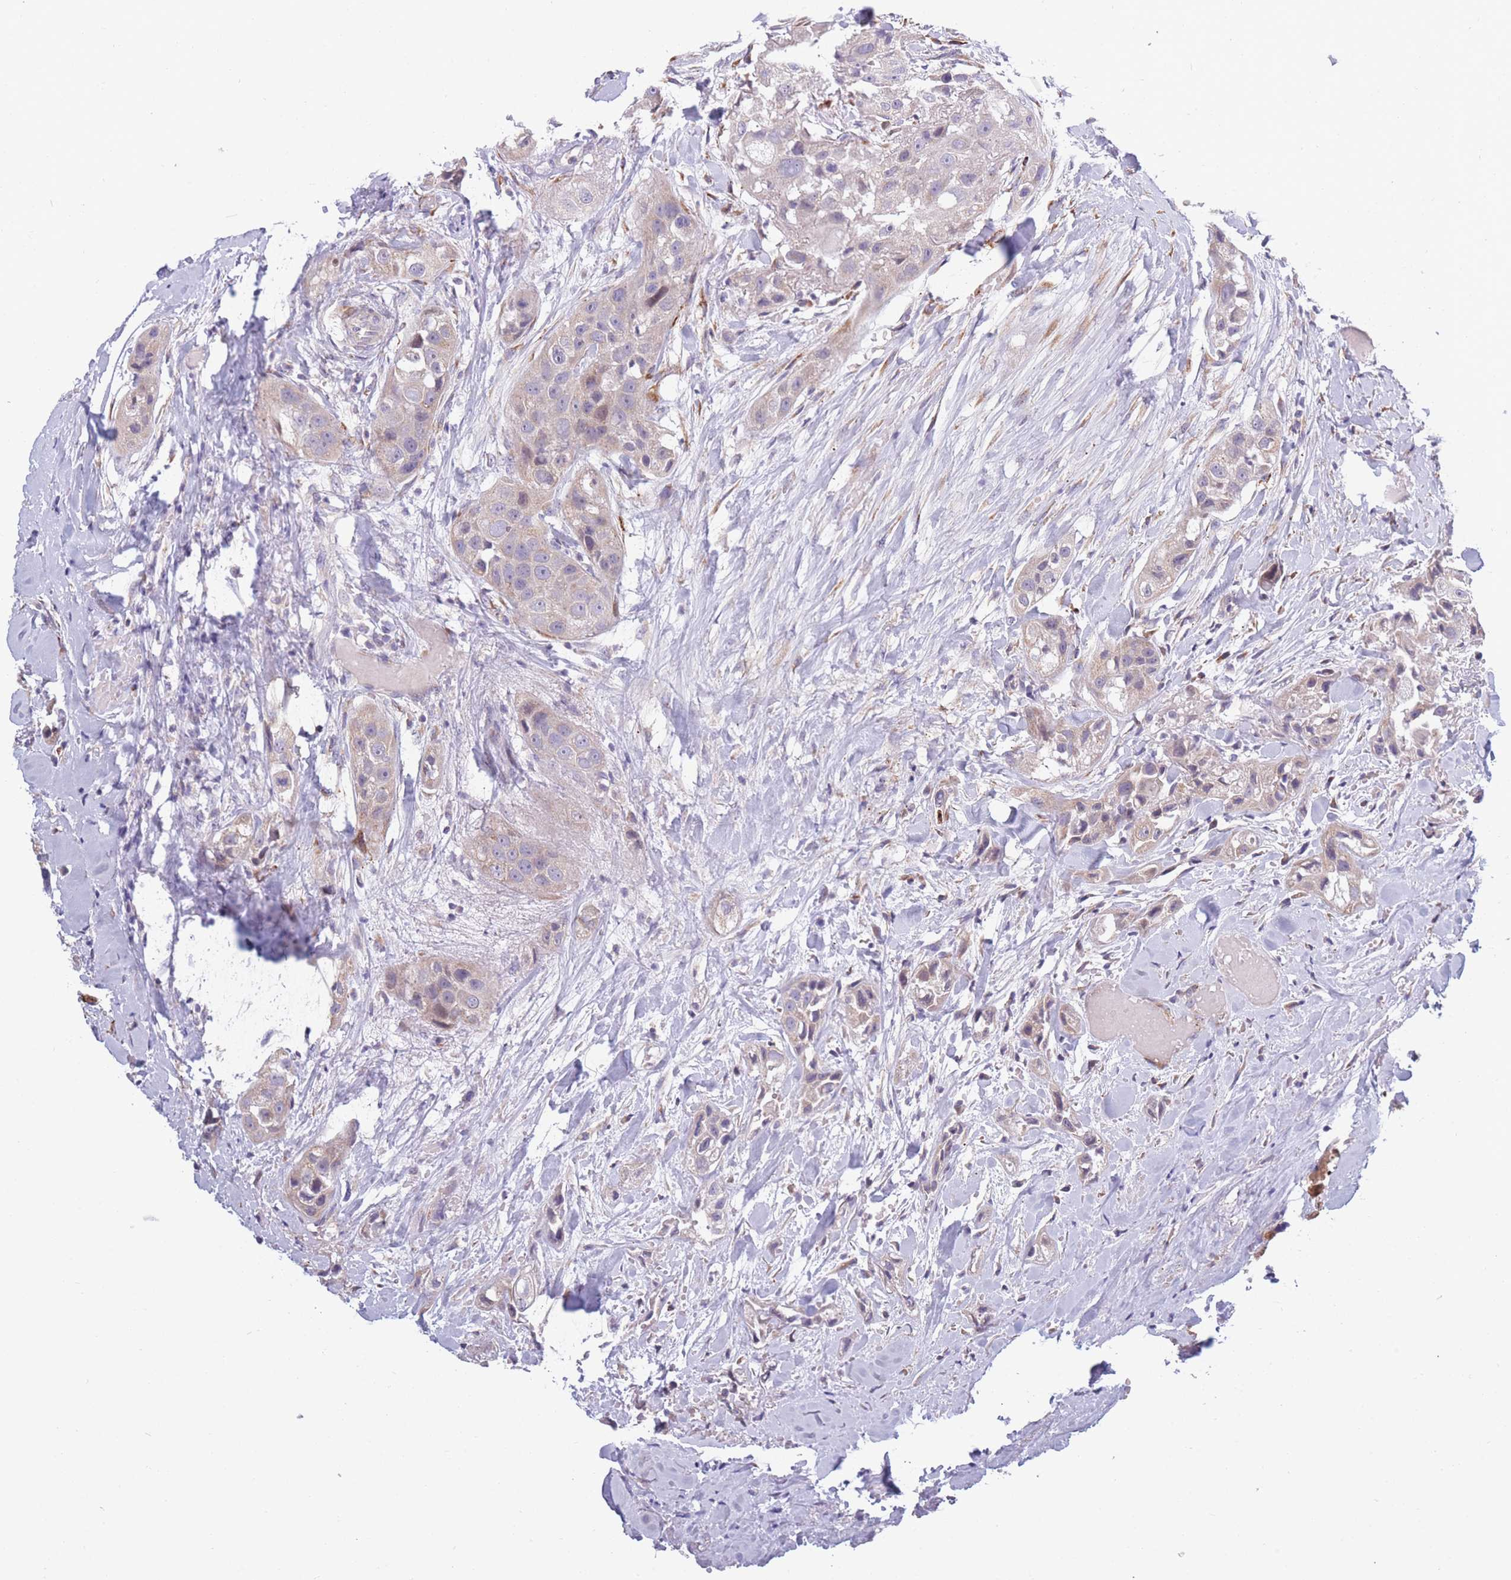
{"staining": {"intensity": "negative", "quantity": "none", "location": "none"}, "tissue": "head and neck cancer", "cell_type": "Tumor cells", "image_type": "cancer", "snomed": [{"axis": "morphology", "description": "Normal tissue, NOS"}, {"axis": "morphology", "description": "Squamous cell carcinoma, NOS"}, {"axis": "topography", "description": "Skeletal muscle"}, {"axis": "topography", "description": "Head-Neck"}], "caption": "Head and neck cancer (squamous cell carcinoma) was stained to show a protein in brown. There is no significant staining in tumor cells.", "gene": "CCNQ", "patient": {"sex": "male", "age": 51}}